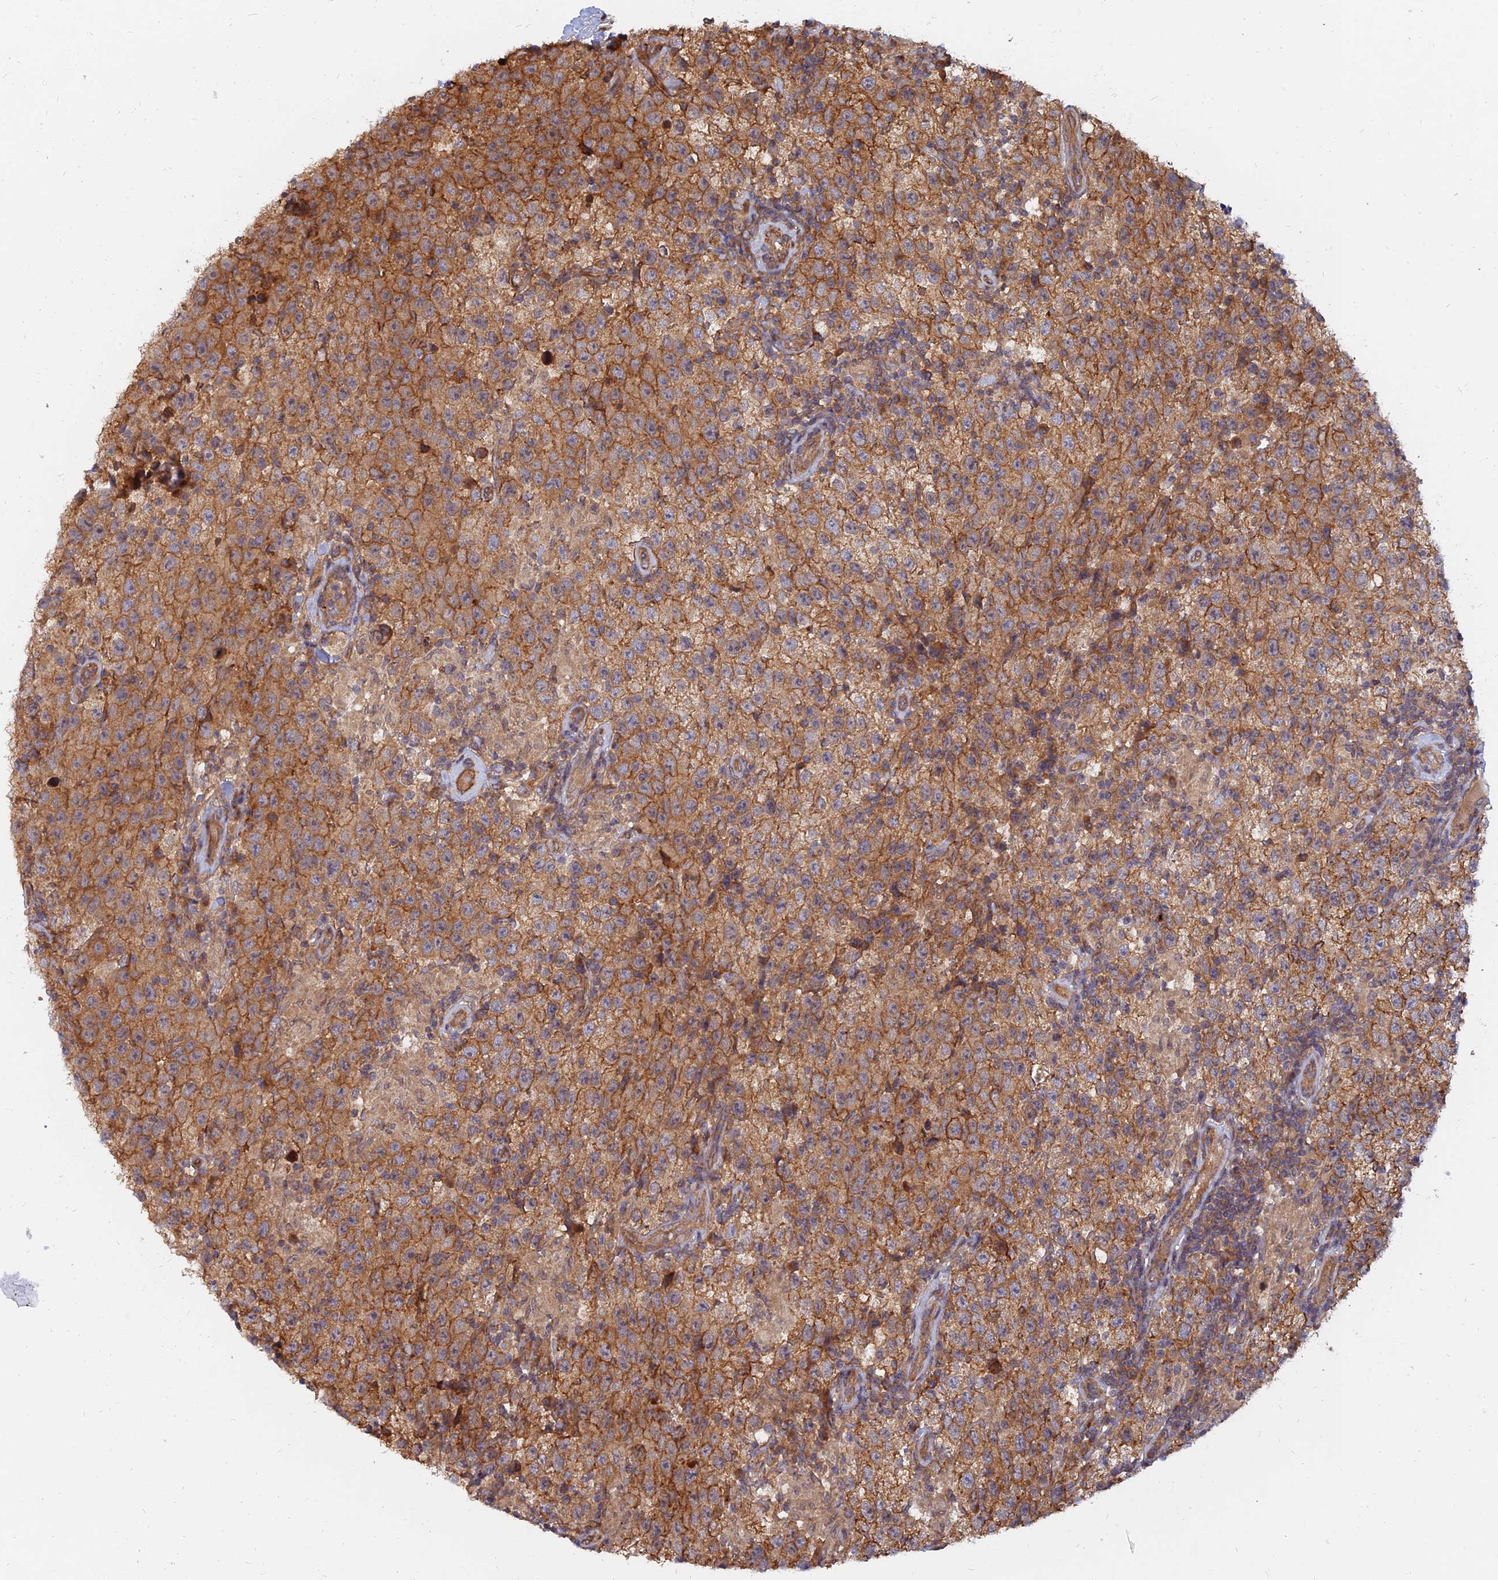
{"staining": {"intensity": "moderate", "quantity": ">75%", "location": "cytoplasmic/membranous"}, "tissue": "testis cancer", "cell_type": "Tumor cells", "image_type": "cancer", "snomed": [{"axis": "morphology", "description": "Seminoma, NOS"}, {"axis": "morphology", "description": "Carcinoma, Embryonal, NOS"}, {"axis": "topography", "description": "Testis"}], "caption": "Immunohistochemistry photomicrograph of human seminoma (testis) stained for a protein (brown), which demonstrates medium levels of moderate cytoplasmic/membranous staining in about >75% of tumor cells.", "gene": "WDR41", "patient": {"sex": "male", "age": 41}}